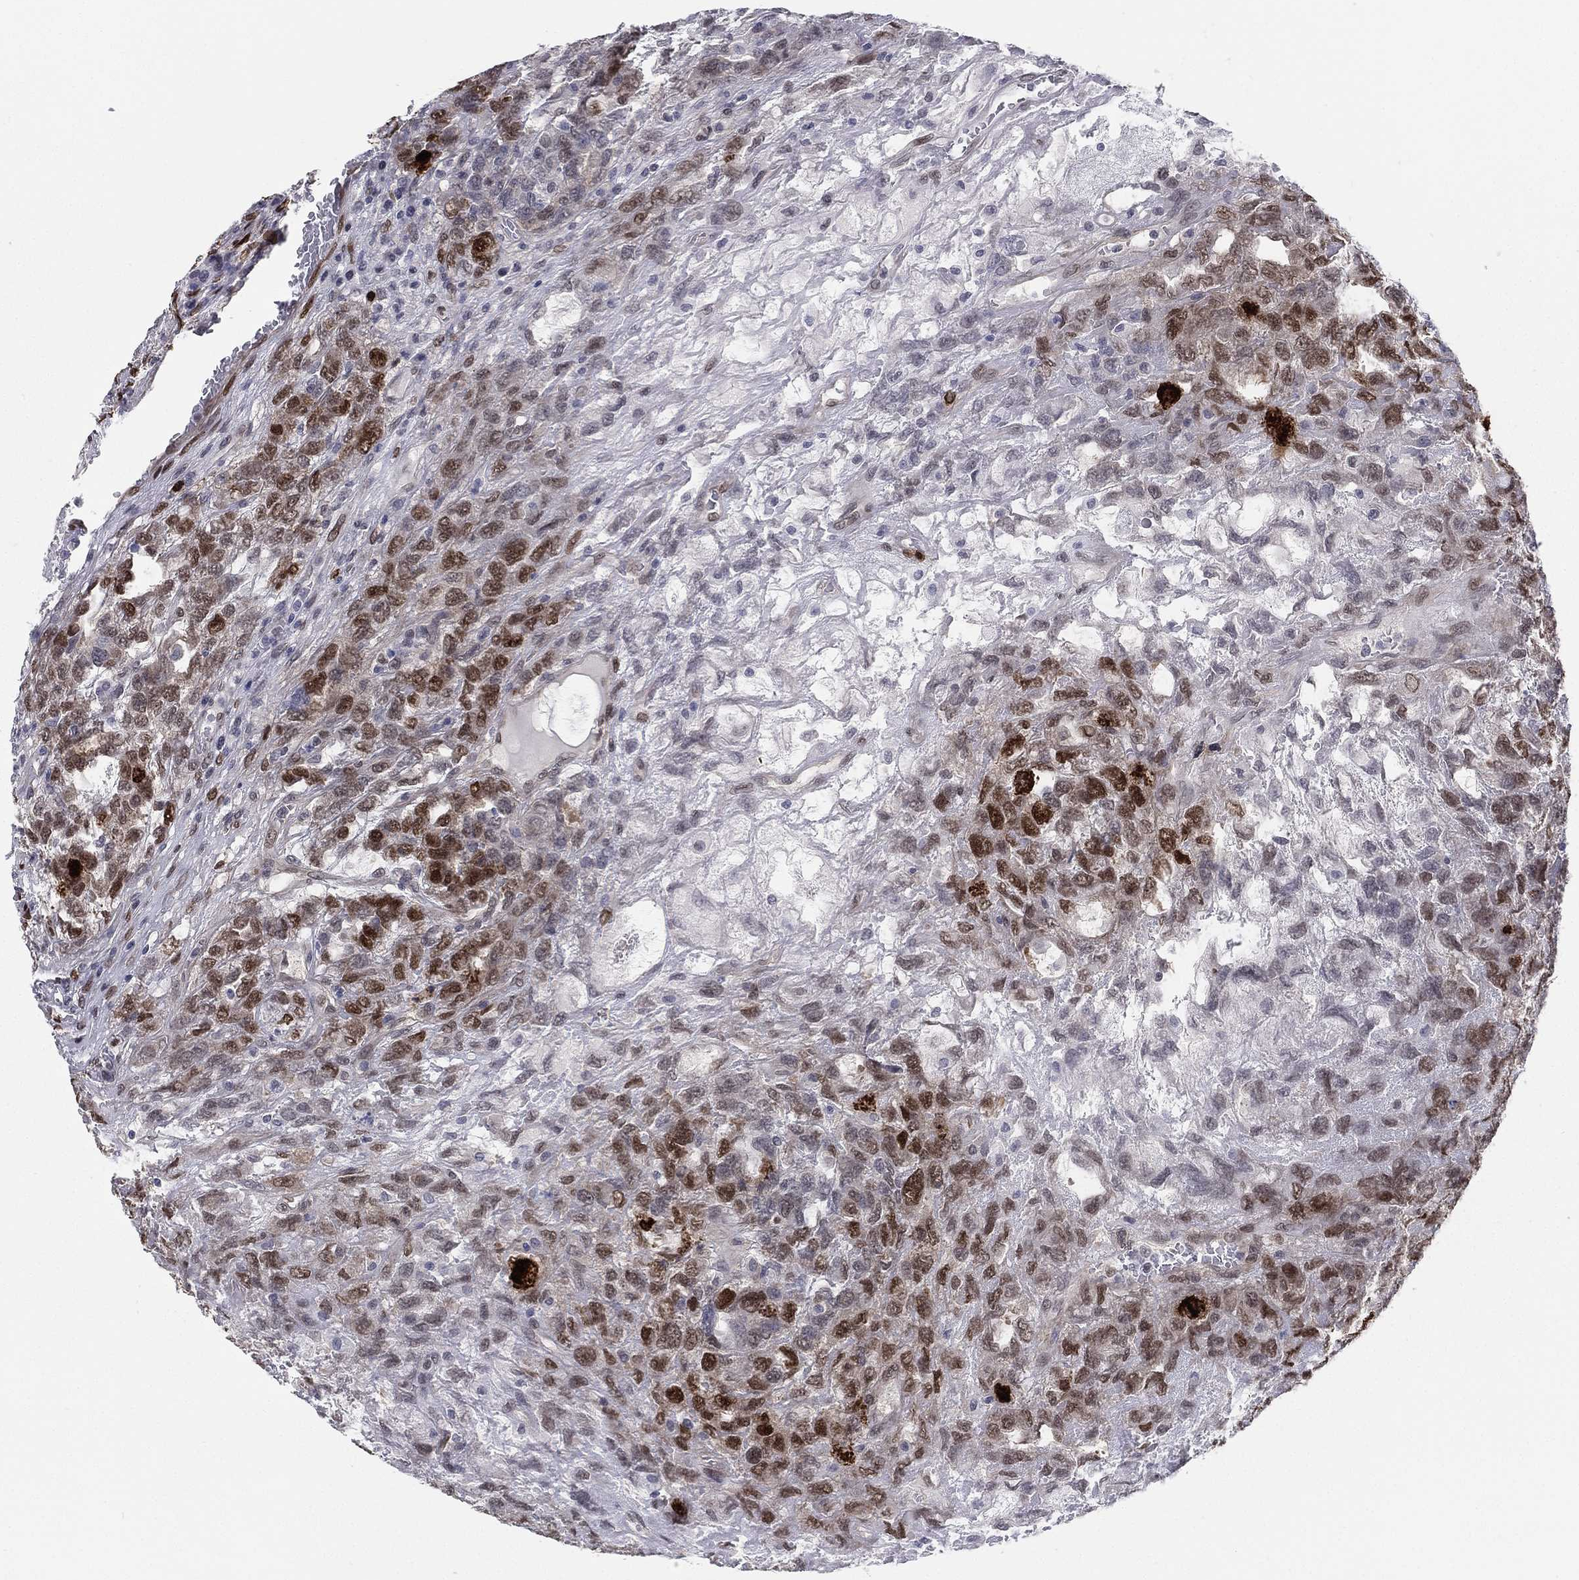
{"staining": {"intensity": "strong", "quantity": "25%-75%", "location": "nuclear"}, "tissue": "testis cancer", "cell_type": "Tumor cells", "image_type": "cancer", "snomed": [{"axis": "morphology", "description": "Seminoma, NOS"}, {"axis": "topography", "description": "Testis"}], "caption": "About 25%-75% of tumor cells in human testis cancer demonstrate strong nuclear protein expression as visualized by brown immunohistochemical staining.", "gene": "LMNB1", "patient": {"sex": "male", "age": 52}}